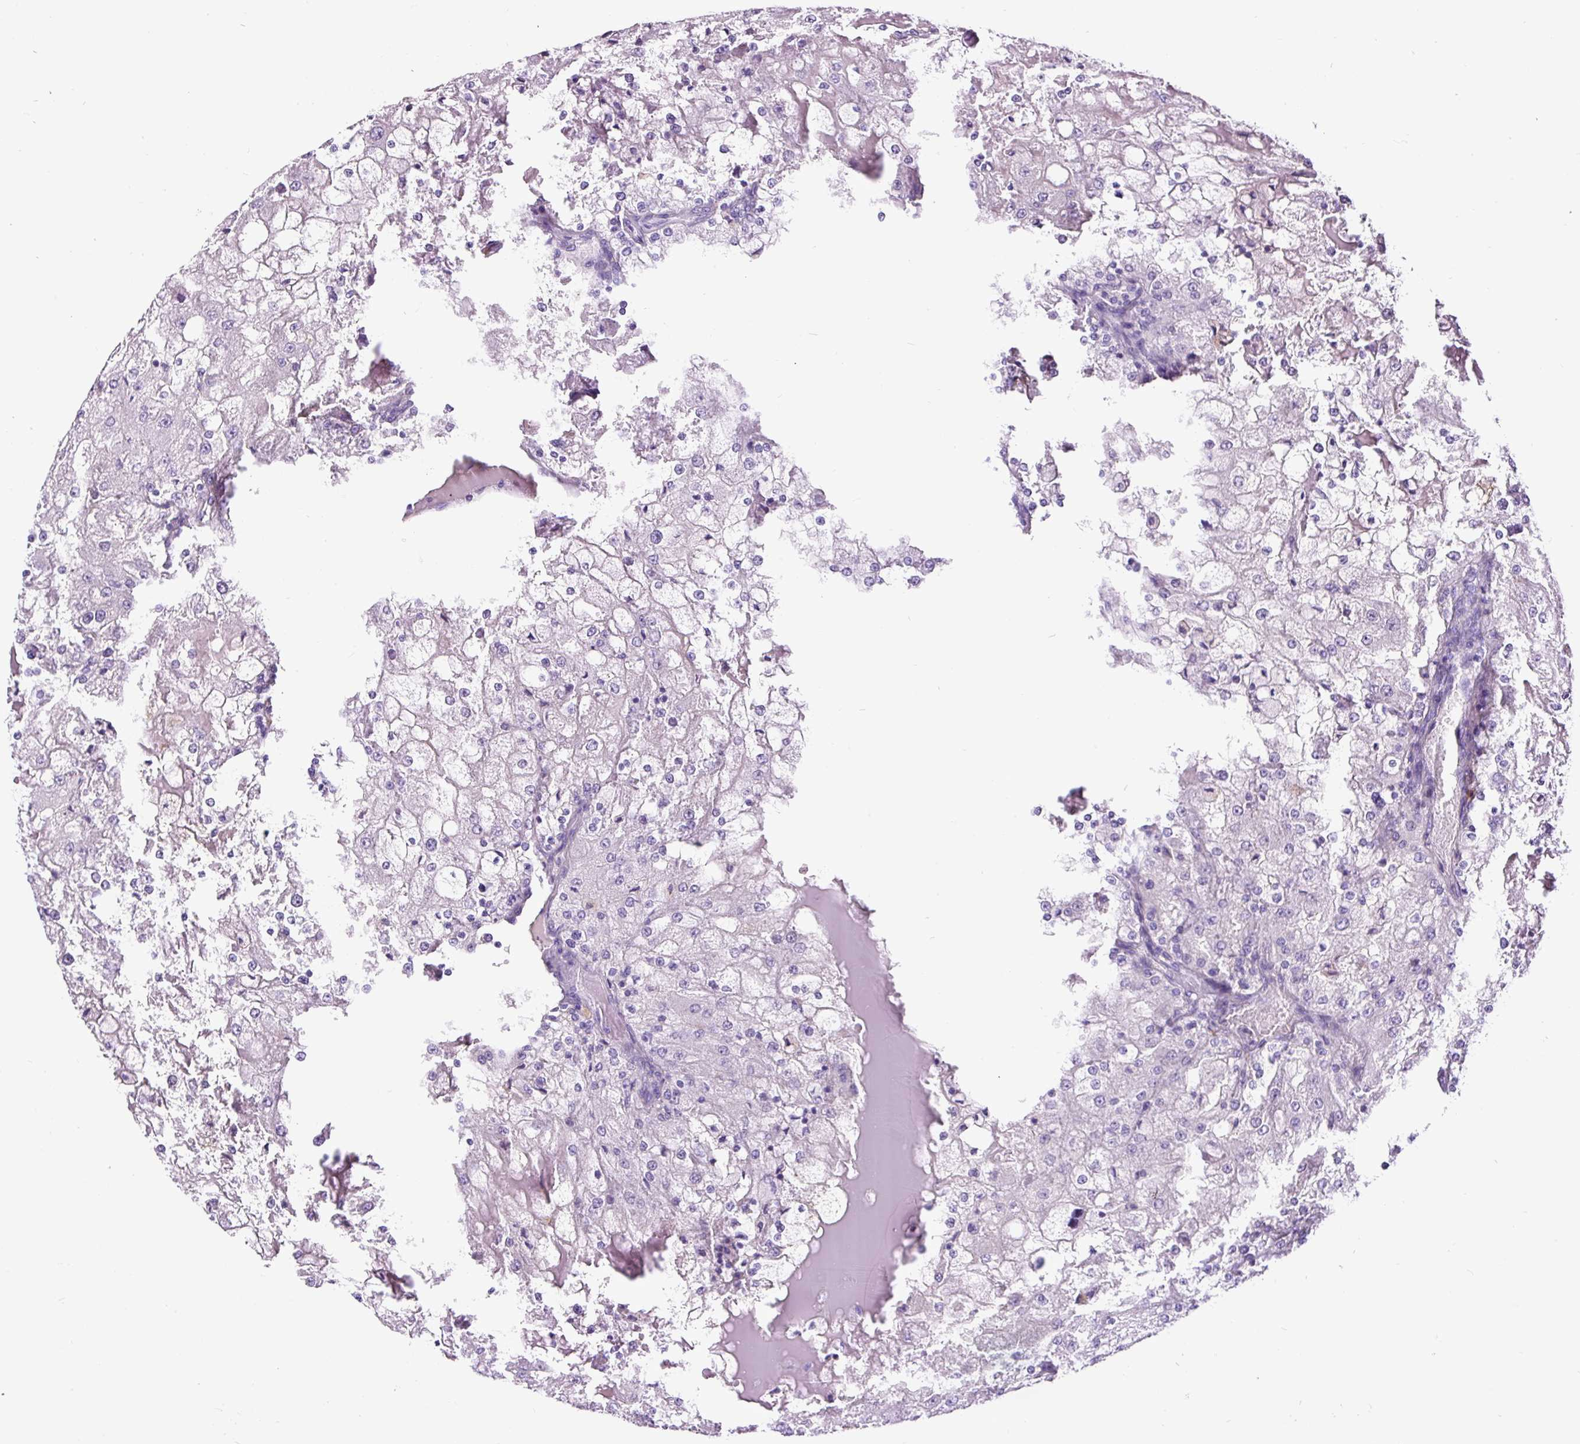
{"staining": {"intensity": "negative", "quantity": "none", "location": "none"}, "tissue": "renal cancer", "cell_type": "Tumor cells", "image_type": "cancer", "snomed": [{"axis": "morphology", "description": "Adenocarcinoma, NOS"}, {"axis": "topography", "description": "Kidney"}], "caption": "Tumor cells are negative for brown protein staining in renal cancer.", "gene": "PDIA2", "patient": {"sex": "female", "age": 74}}